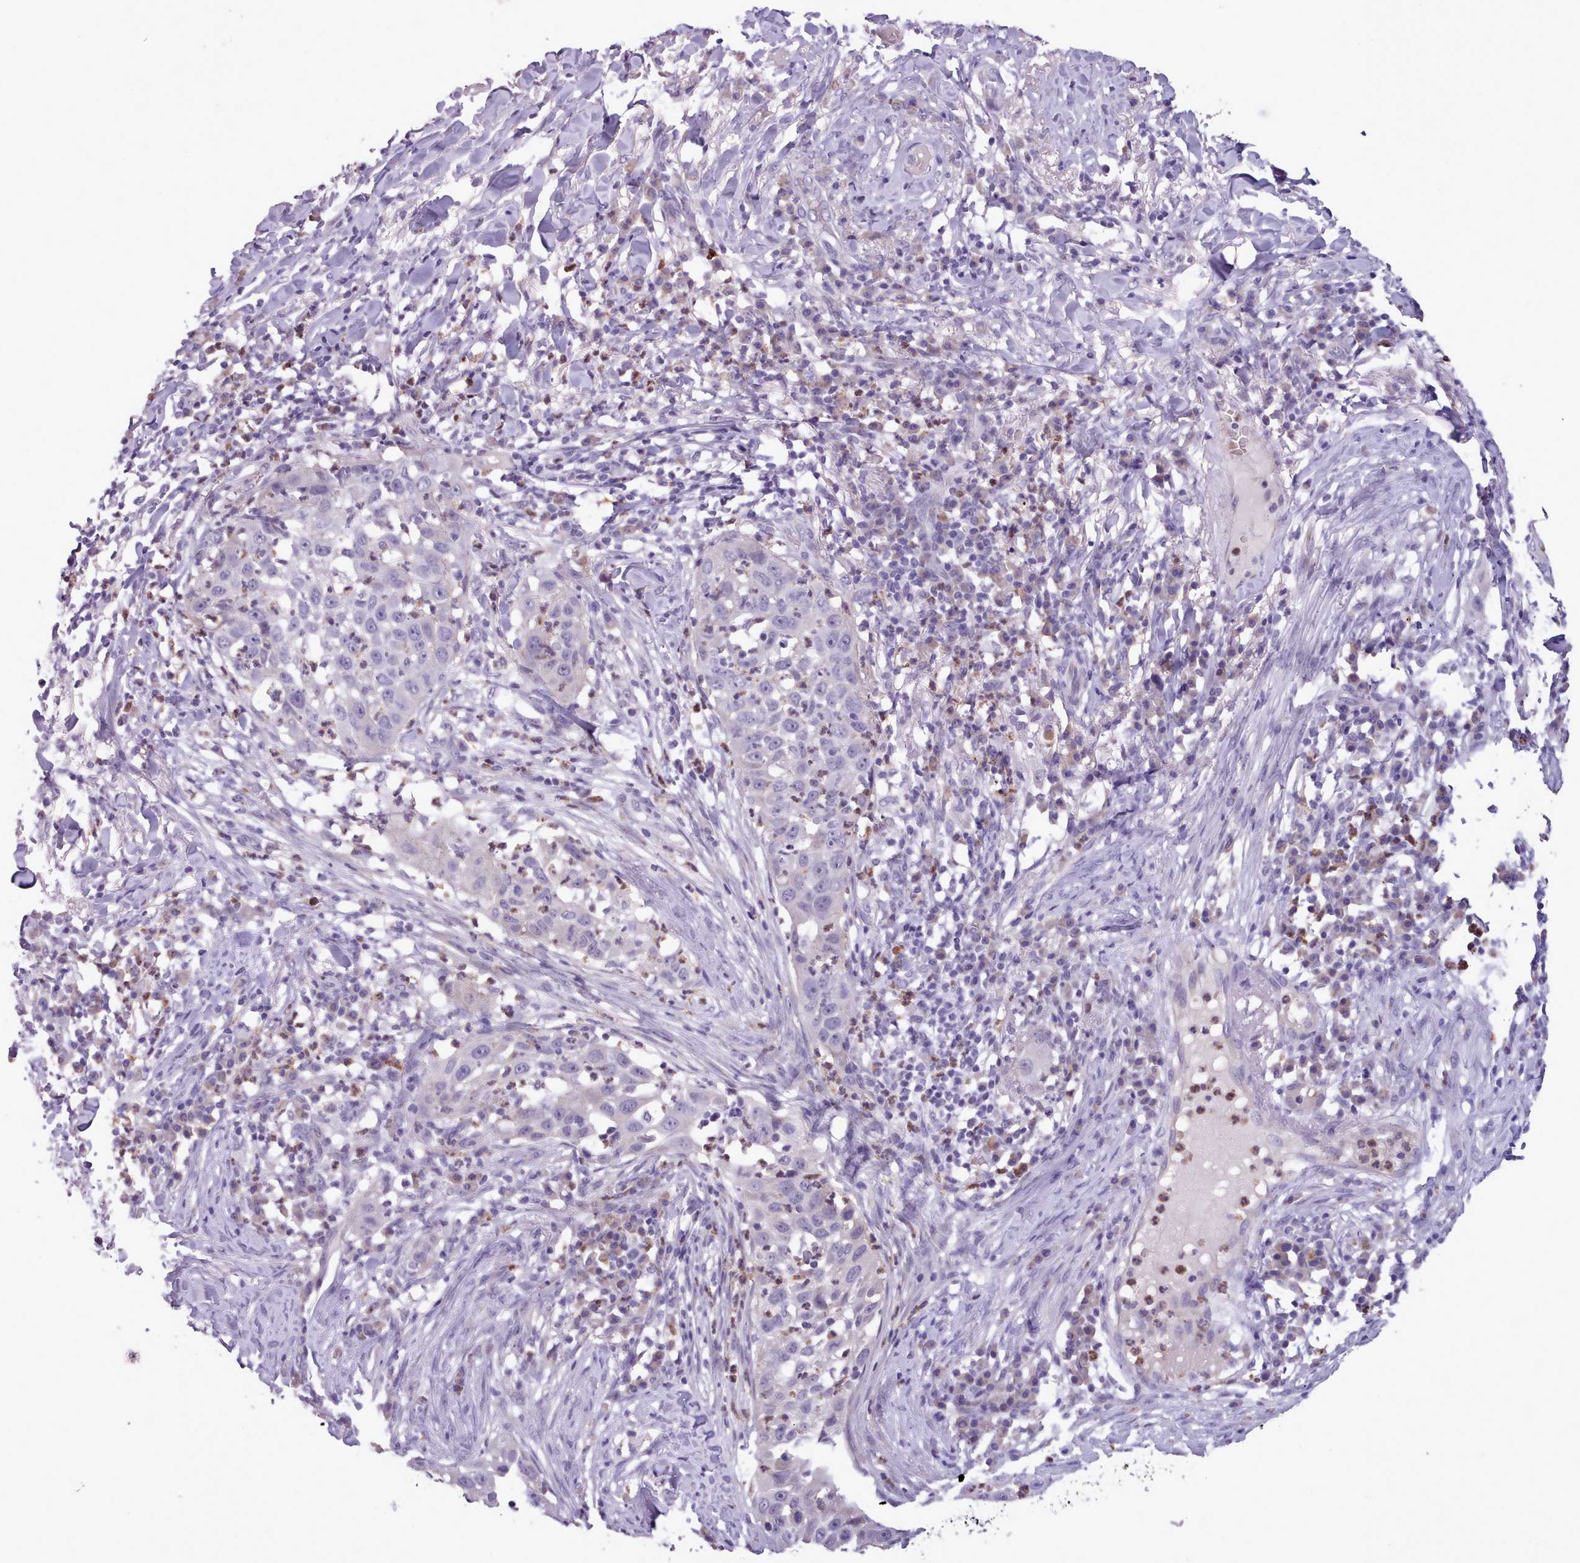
{"staining": {"intensity": "negative", "quantity": "none", "location": "none"}, "tissue": "skin cancer", "cell_type": "Tumor cells", "image_type": "cancer", "snomed": [{"axis": "morphology", "description": "Squamous cell carcinoma, NOS"}, {"axis": "topography", "description": "Skin"}], "caption": "A histopathology image of human skin squamous cell carcinoma is negative for staining in tumor cells.", "gene": "KCTD16", "patient": {"sex": "female", "age": 44}}